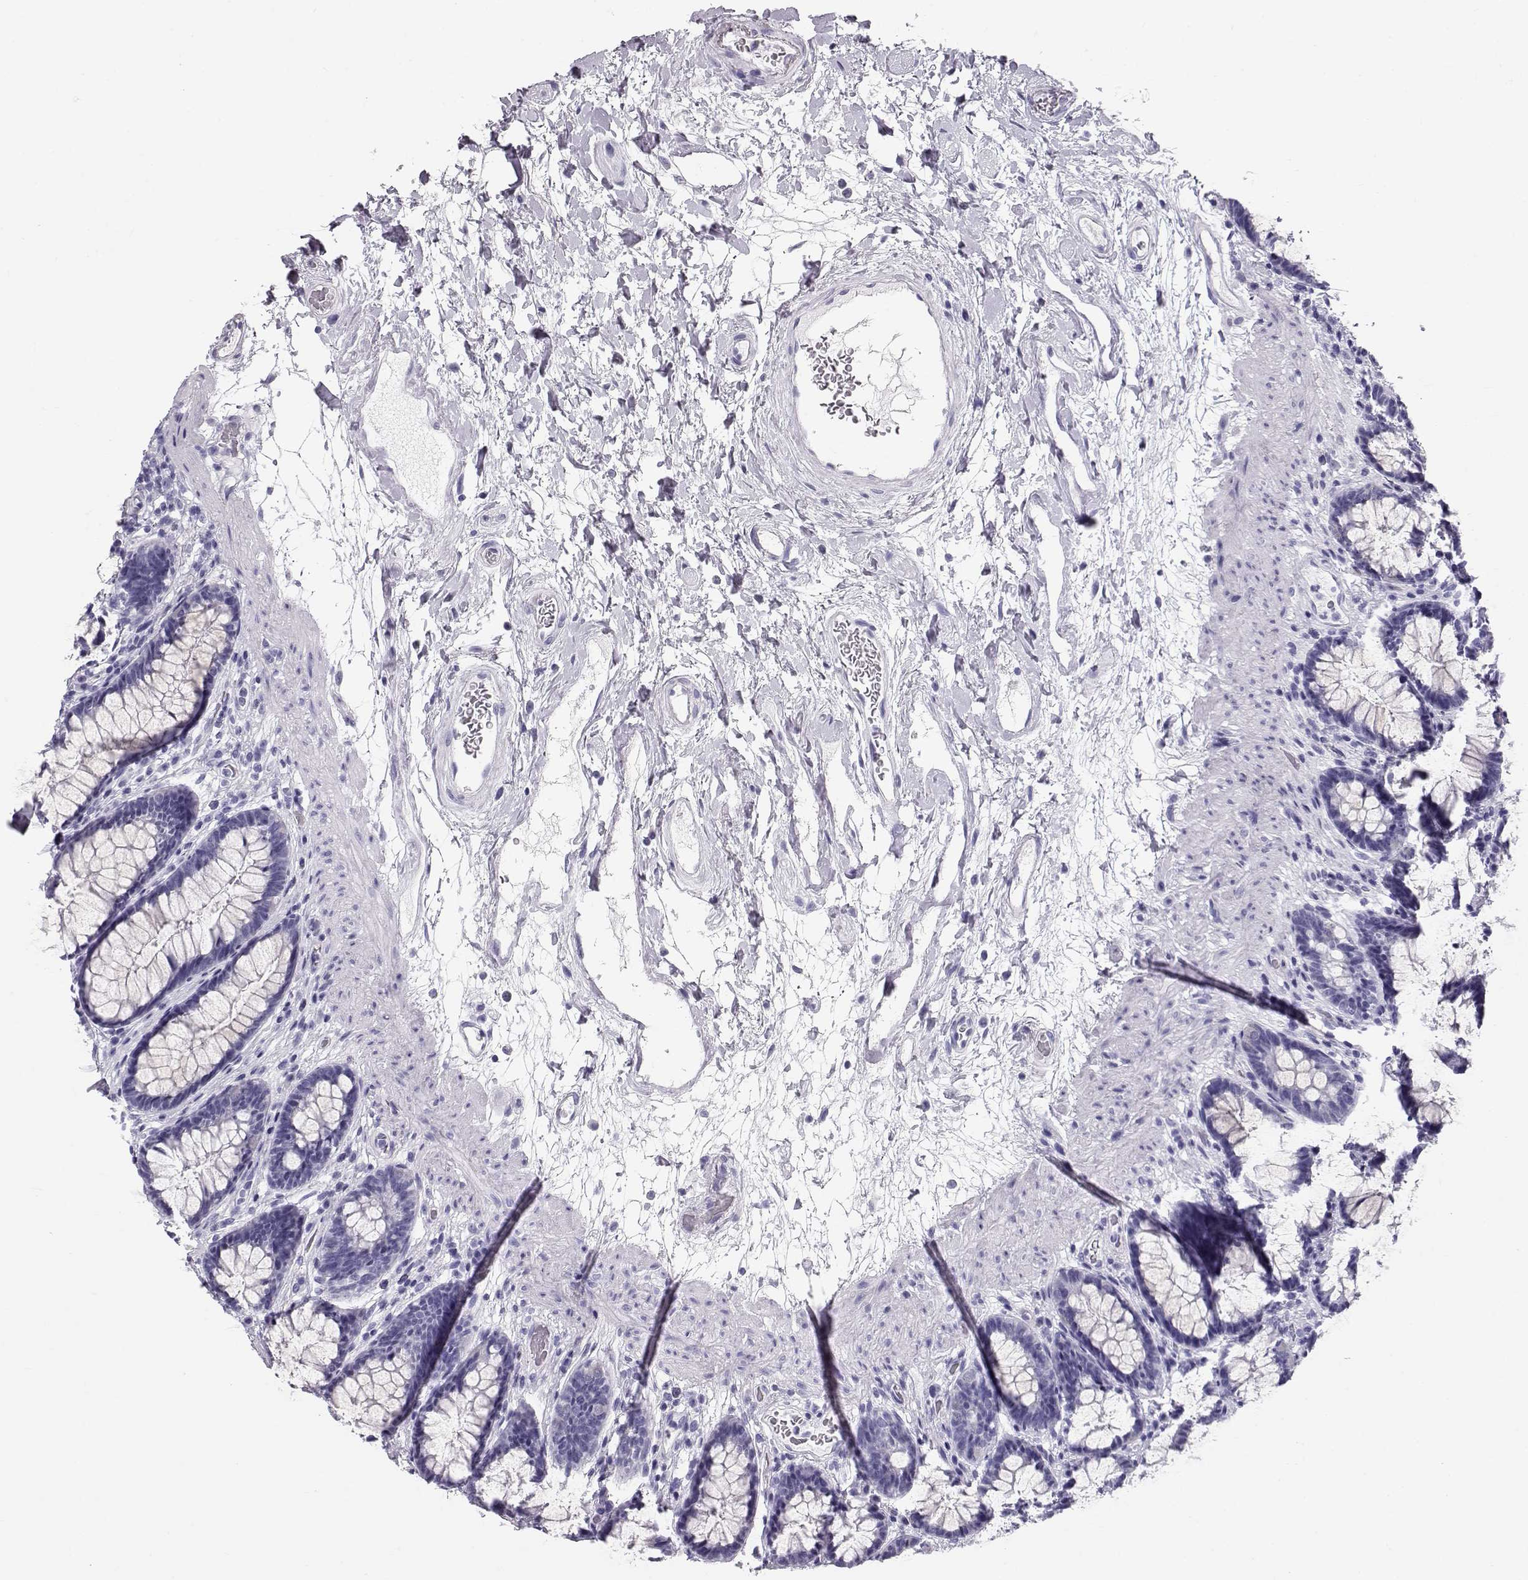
{"staining": {"intensity": "negative", "quantity": "none", "location": "none"}, "tissue": "rectum", "cell_type": "Glandular cells", "image_type": "normal", "snomed": [{"axis": "morphology", "description": "Normal tissue, NOS"}, {"axis": "topography", "description": "Rectum"}], "caption": "Rectum stained for a protein using IHC exhibits no expression glandular cells.", "gene": "RD3", "patient": {"sex": "male", "age": 72}}